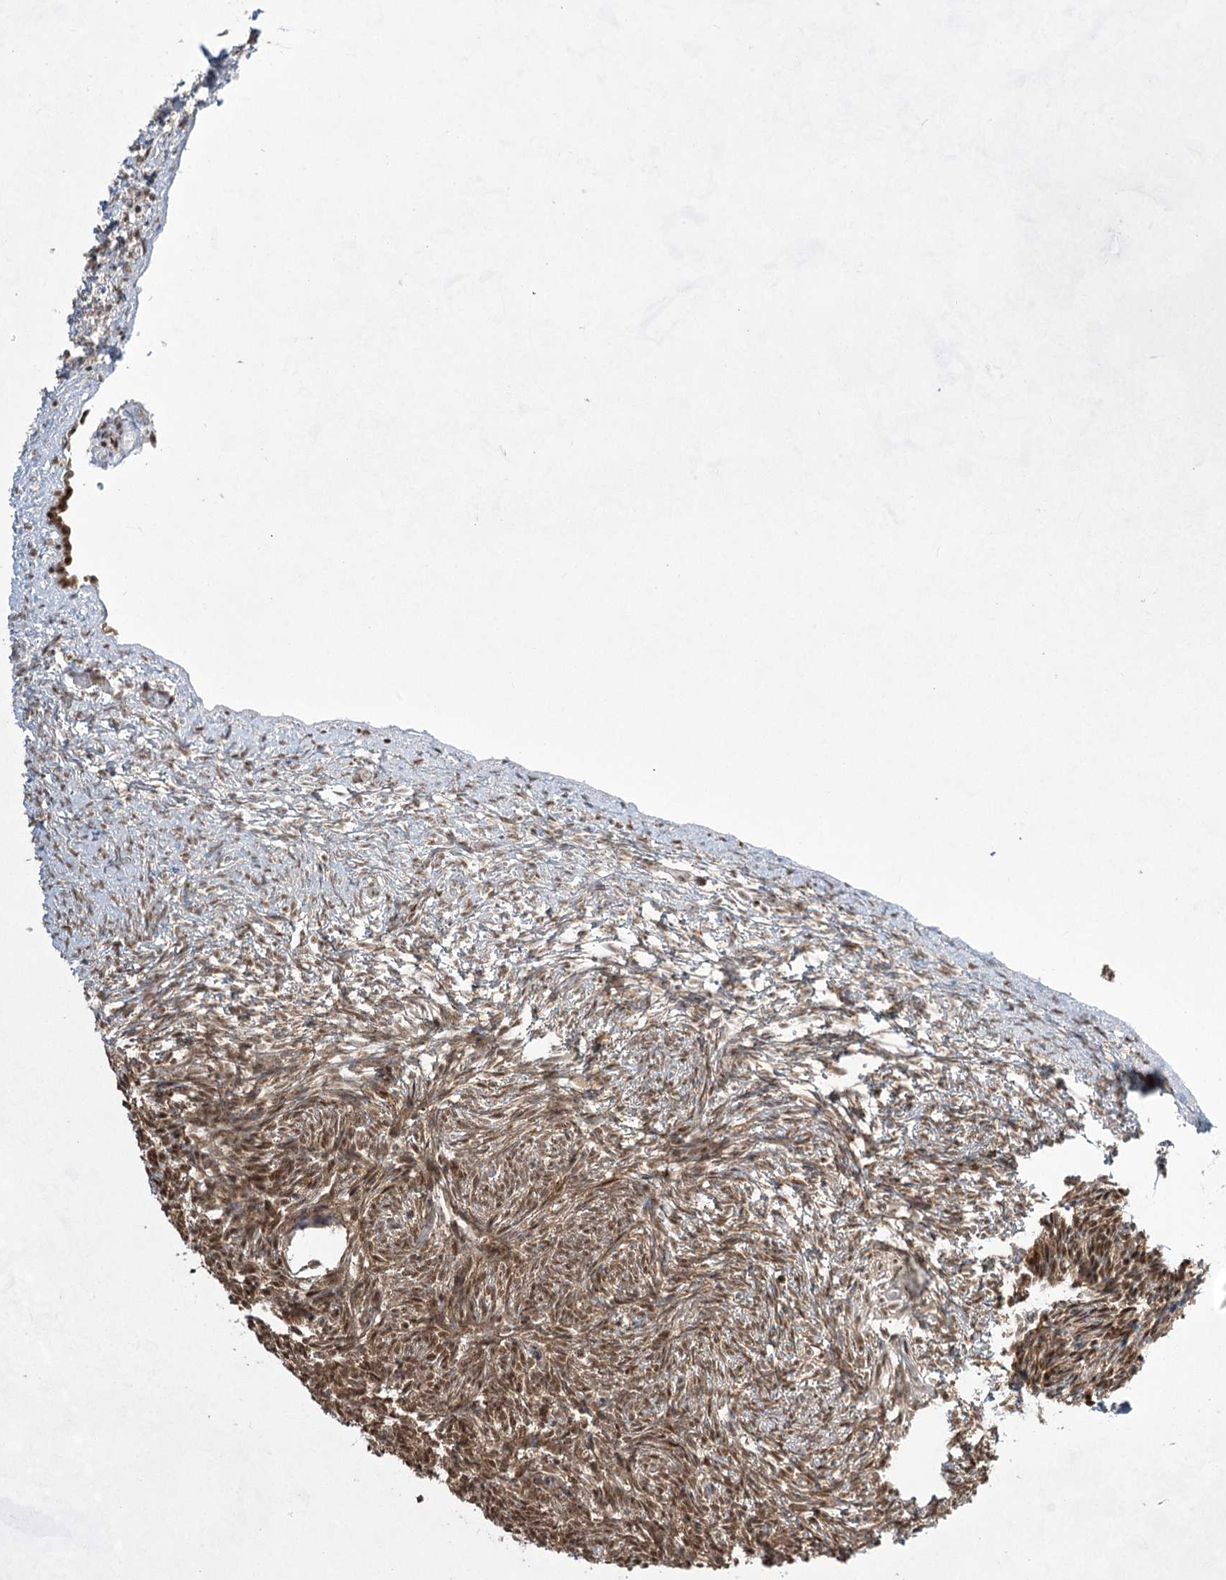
{"staining": {"intensity": "moderate", "quantity": ">75%", "location": "cytoplasmic/membranous,nuclear"}, "tissue": "ovary", "cell_type": "Follicle cells", "image_type": "normal", "snomed": [{"axis": "morphology", "description": "Normal tissue, NOS"}, {"axis": "topography", "description": "Ovary"}], "caption": "IHC (DAB (3,3'-diaminobenzidine)) staining of normal ovary demonstrates moderate cytoplasmic/membranous,nuclear protein positivity in approximately >75% of follicle cells. IHC stains the protein of interest in brown and the nuclei are stained blue.", "gene": "ZCCHC8", "patient": {"sex": "female", "age": 34}}